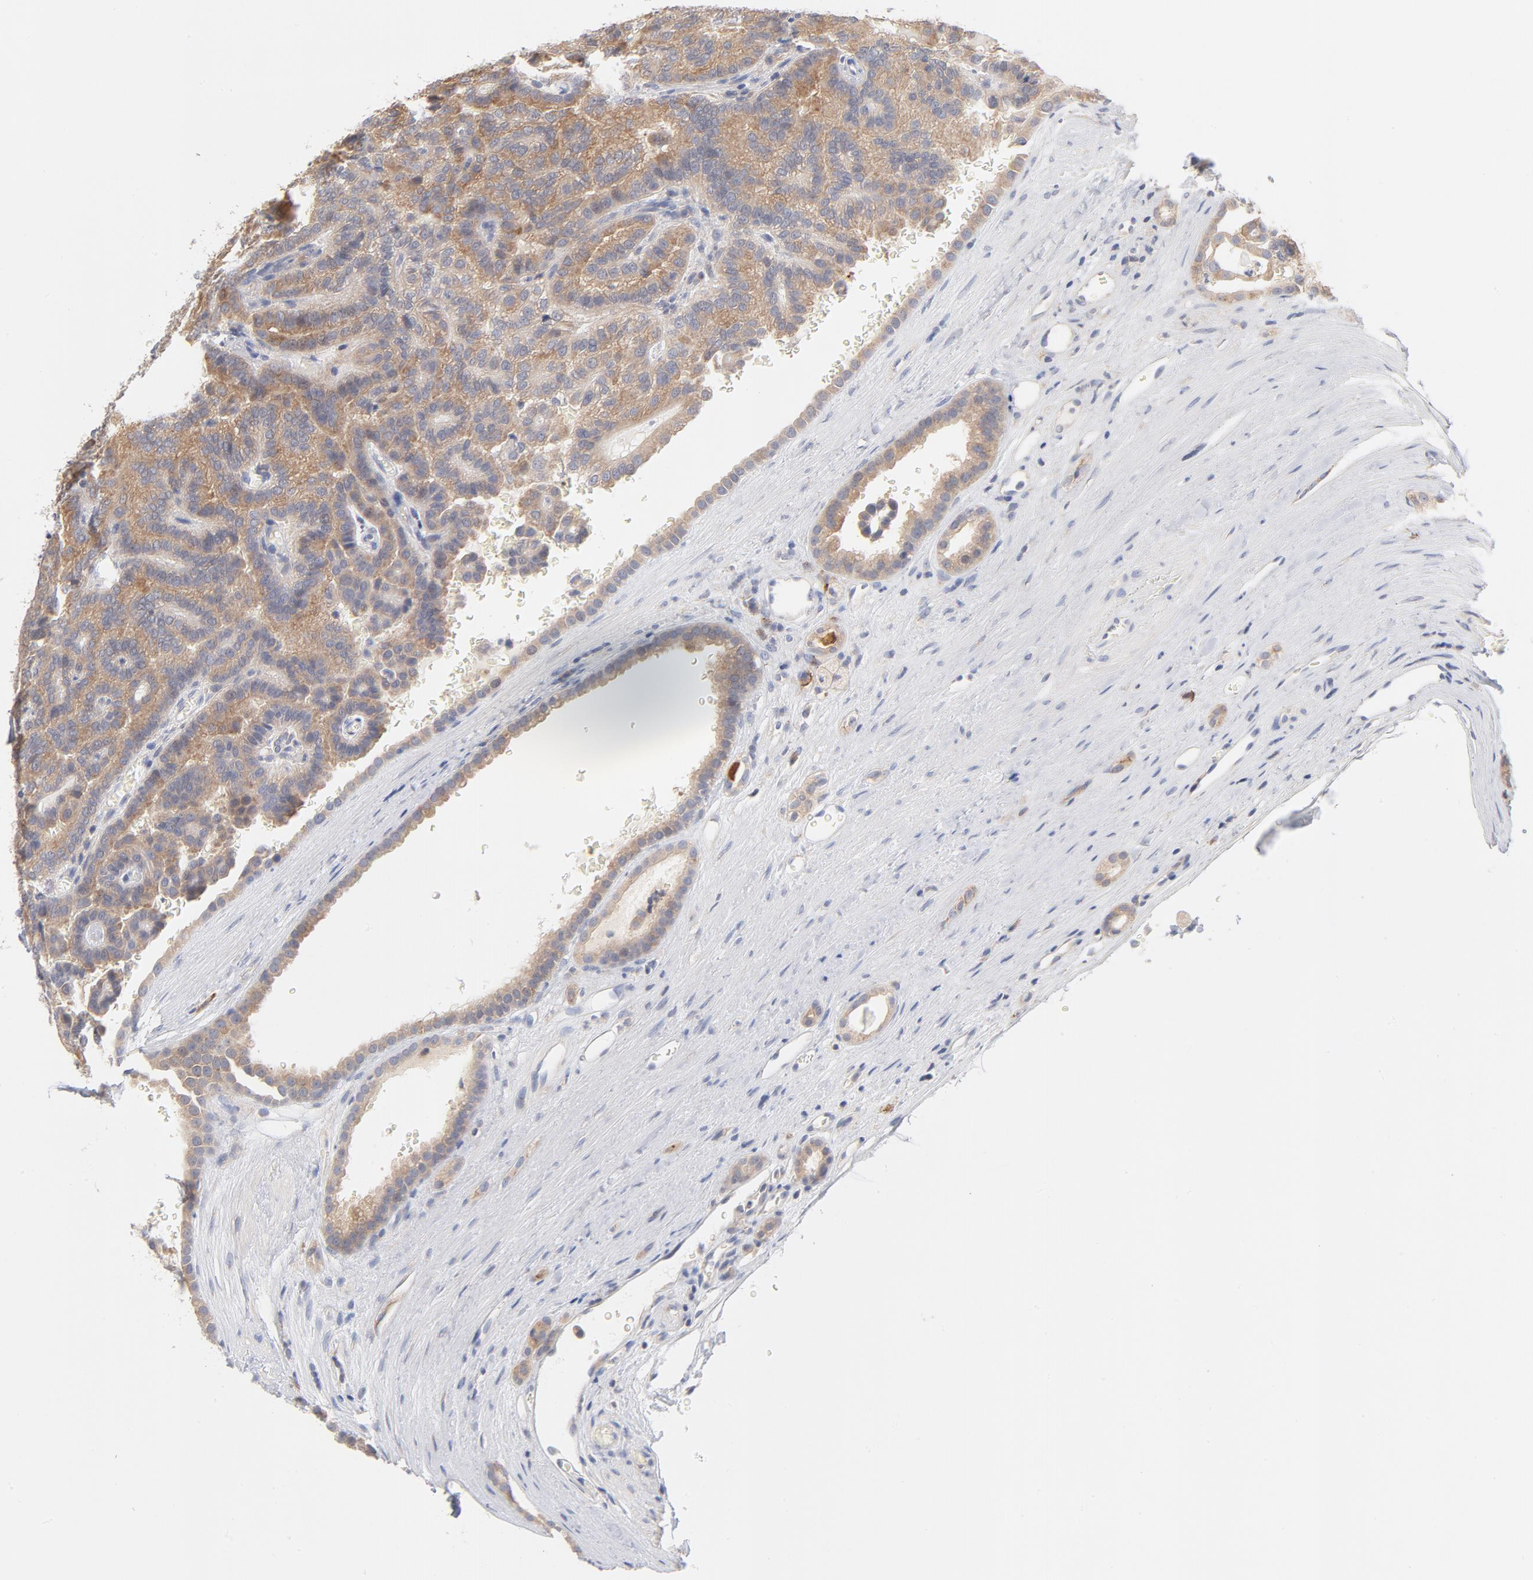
{"staining": {"intensity": "weak", "quantity": ">75%", "location": "cytoplasmic/membranous"}, "tissue": "renal cancer", "cell_type": "Tumor cells", "image_type": "cancer", "snomed": [{"axis": "morphology", "description": "Adenocarcinoma, NOS"}, {"axis": "topography", "description": "Kidney"}], "caption": "Renal cancer stained with a brown dye demonstrates weak cytoplasmic/membranous positive expression in about >75% of tumor cells.", "gene": "SETD3", "patient": {"sex": "male", "age": 61}}